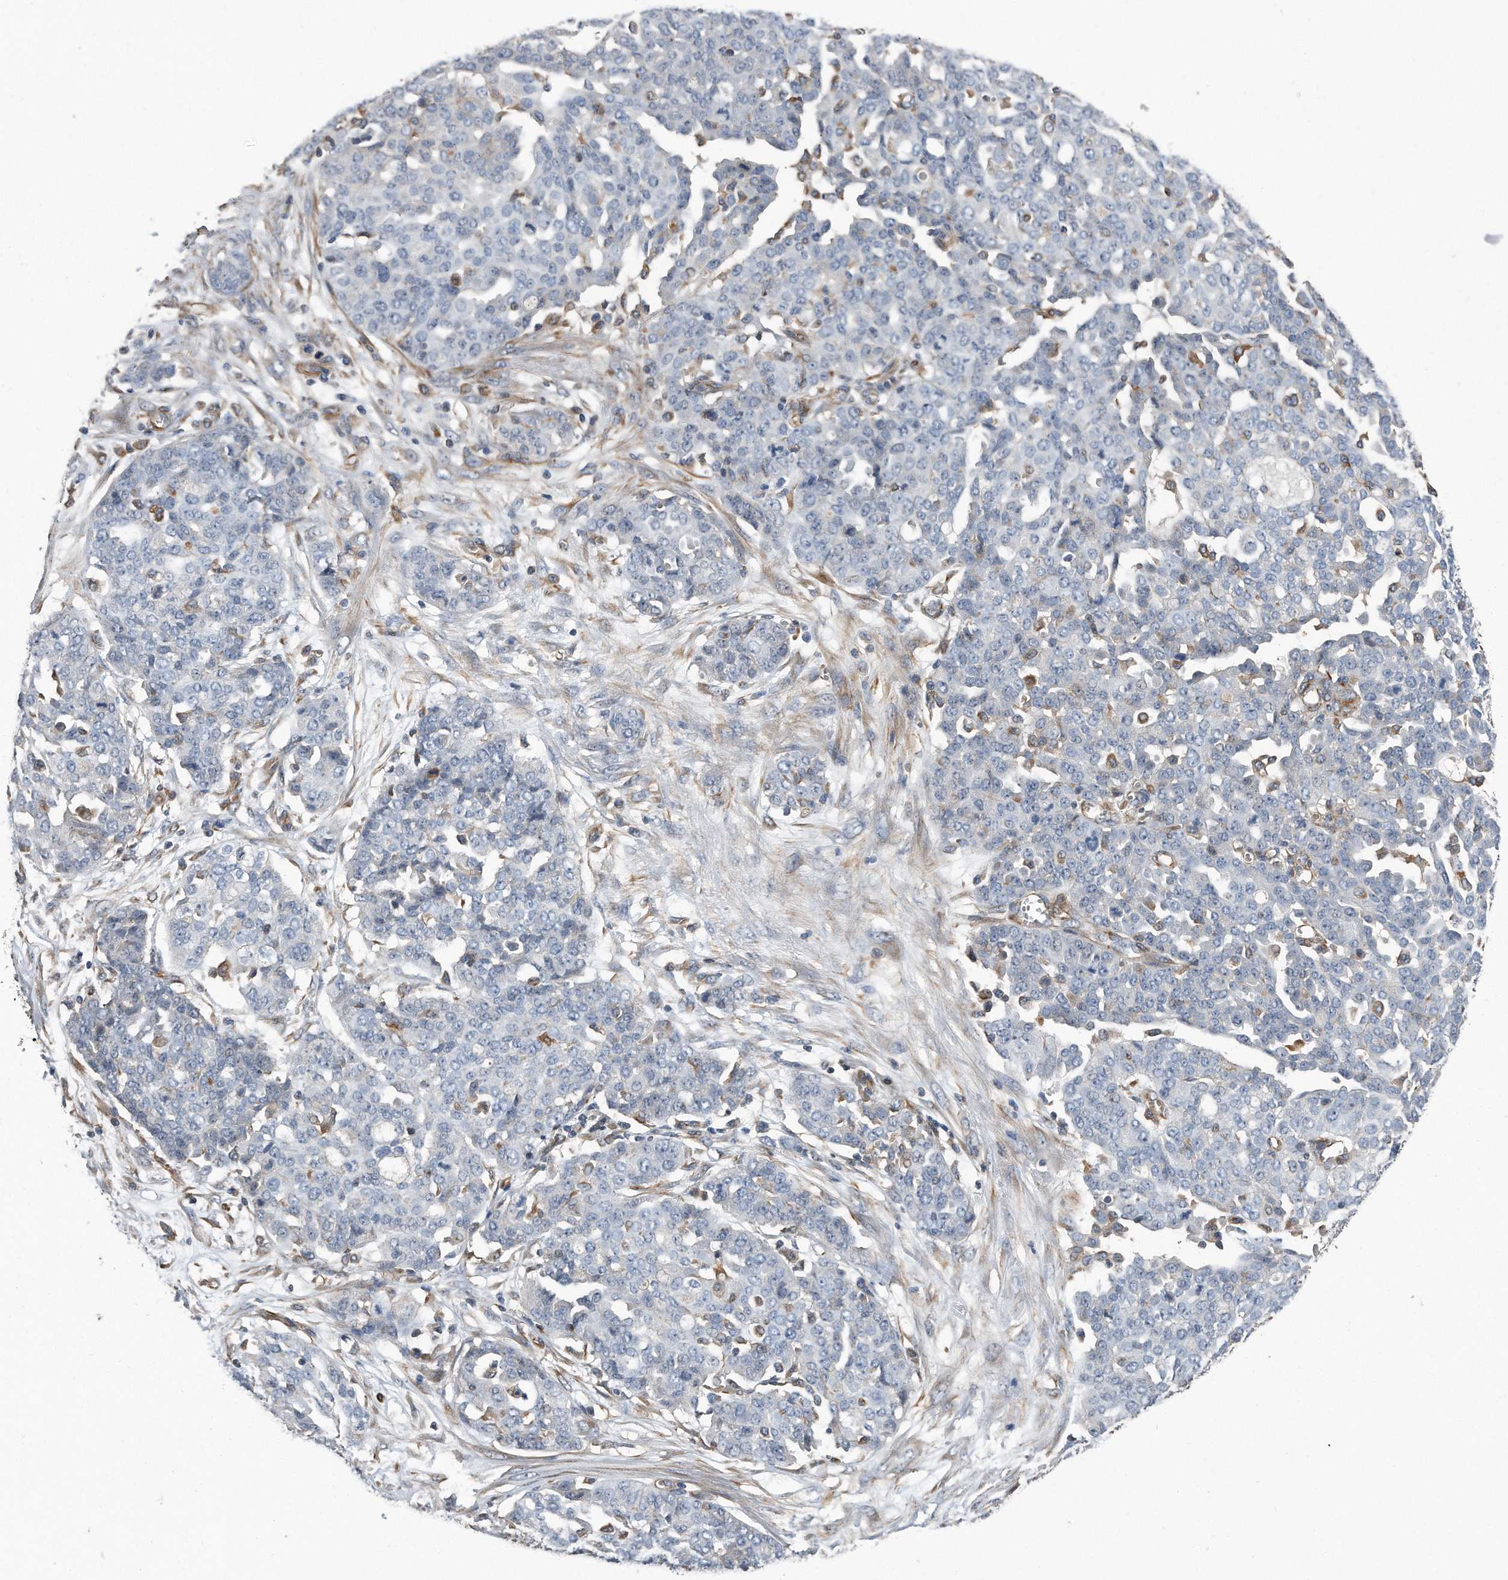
{"staining": {"intensity": "negative", "quantity": "none", "location": "none"}, "tissue": "ovarian cancer", "cell_type": "Tumor cells", "image_type": "cancer", "snomed": [{"axis": "morphology", "description": "Cystadenocarcinoma, serous, NOS"}, {"axis": "topography", "description": "Soft tissue"}, {"axis": "topography", "description": "Ovary"}], "caption": "A high-resolution micrograph shows IHC staining of ovarian cancer (serous cystadenocarcinoma), which shows no significant expression in tumor cells. Brightfield microscopy of immunohistochemistry (IHC) stained with DAB (brown) and hematoxylin (blue), captured at high magnification.", "gene": "GPC1", "patient": {"sex": "female", "age": 57}}